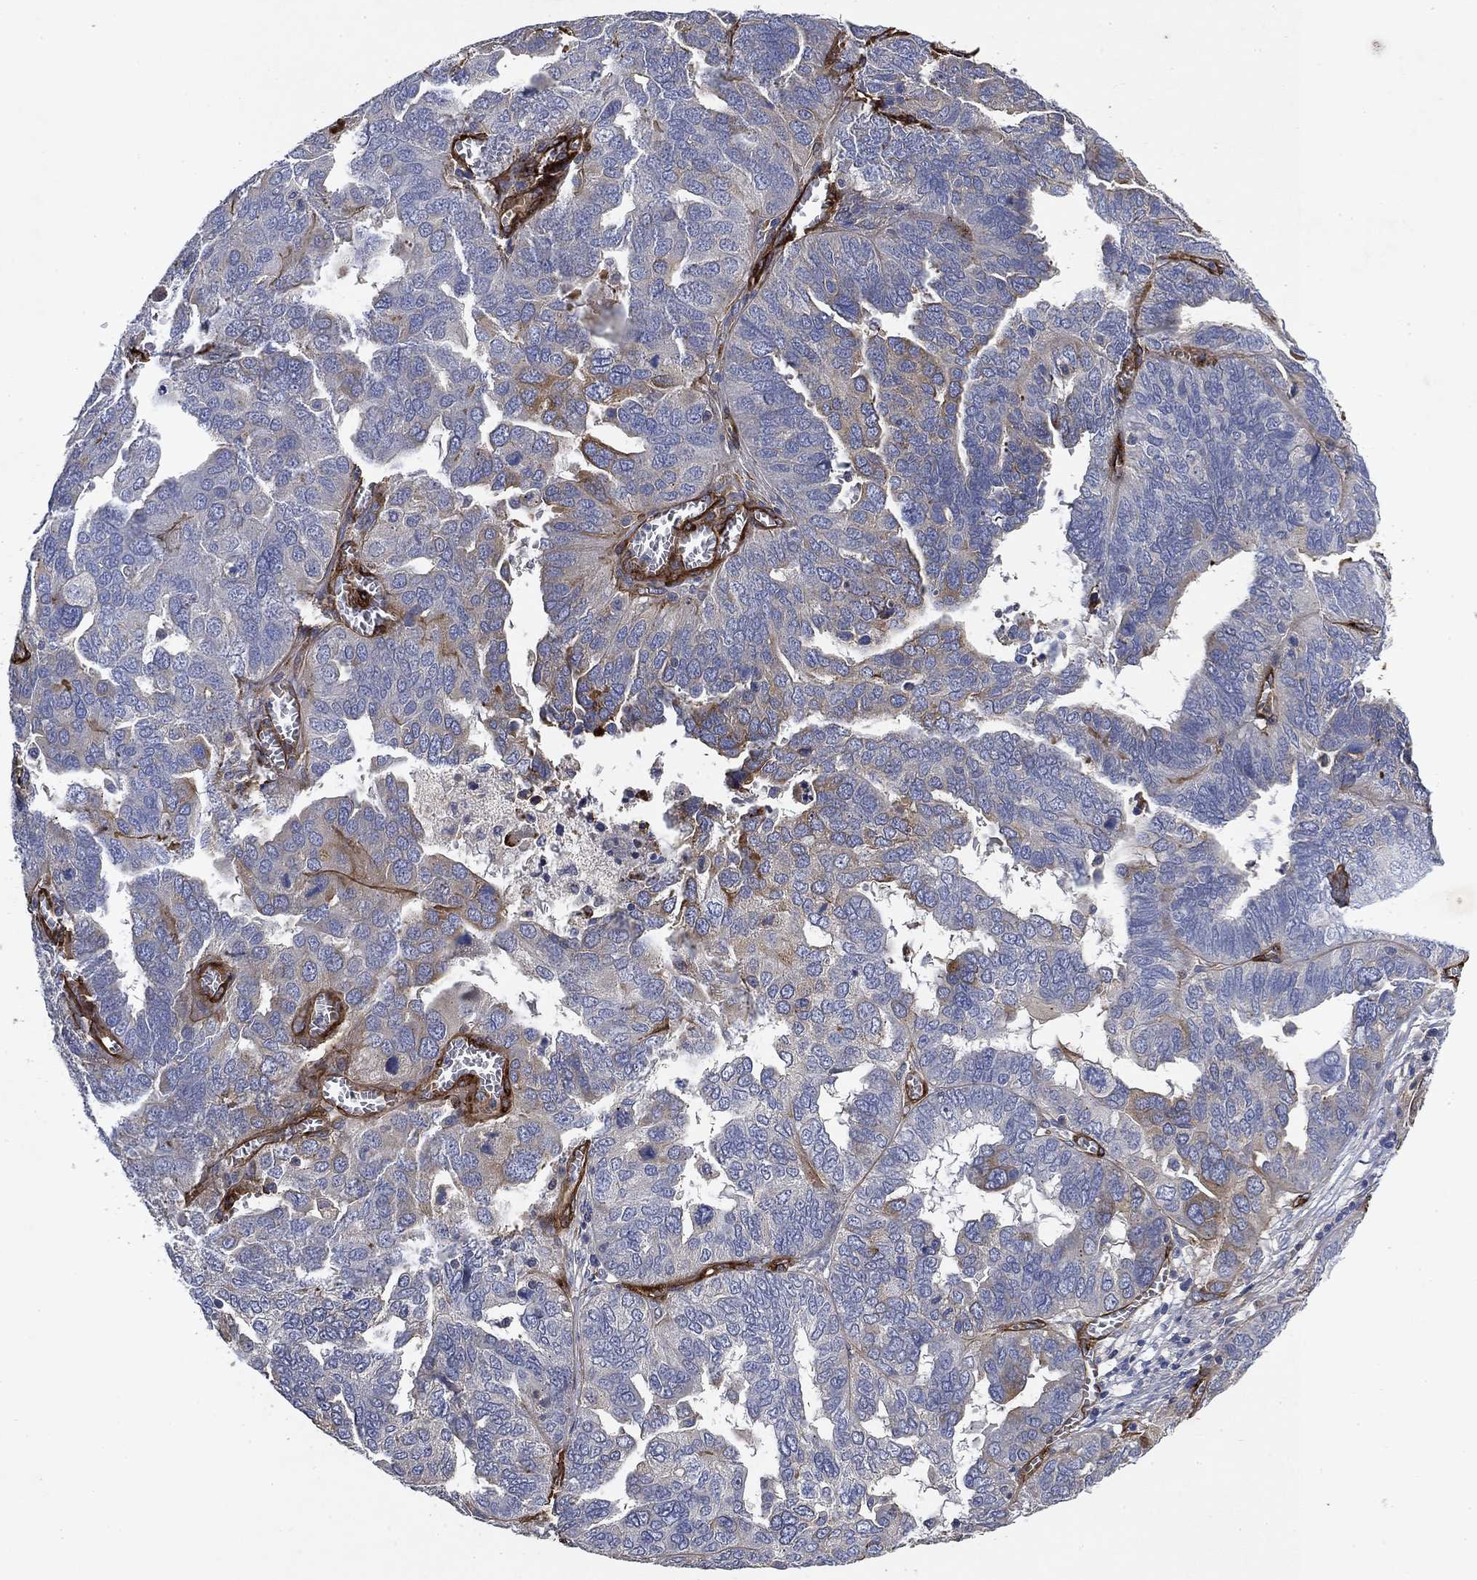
{"staining": {"intensity": "weak", "quantity": "<25%", "location": "cytoplasmic/membranous"}, "tissue": "ovarian cancer", "cell_type": "Tumor cells", "image_type": "cancer", "snomed": [{"axis": "morphology", "description": "Carcinoma, endometroid"}, {"axis": "topography", "description": "Soft tissue"}, {"axis": "topography", "description": "Ovary"}], "caption": "Ovarian cancer was stained to show a protein in brown. There is no significant expression in tumor cells. The staining is performed using DAB (3,3'-diaminobenzidine) brown chromogen with nuclei counter-stained in using hematoxylin.", "gene": "COL4A2", "patient": {"sex": "female", "age": 52}}